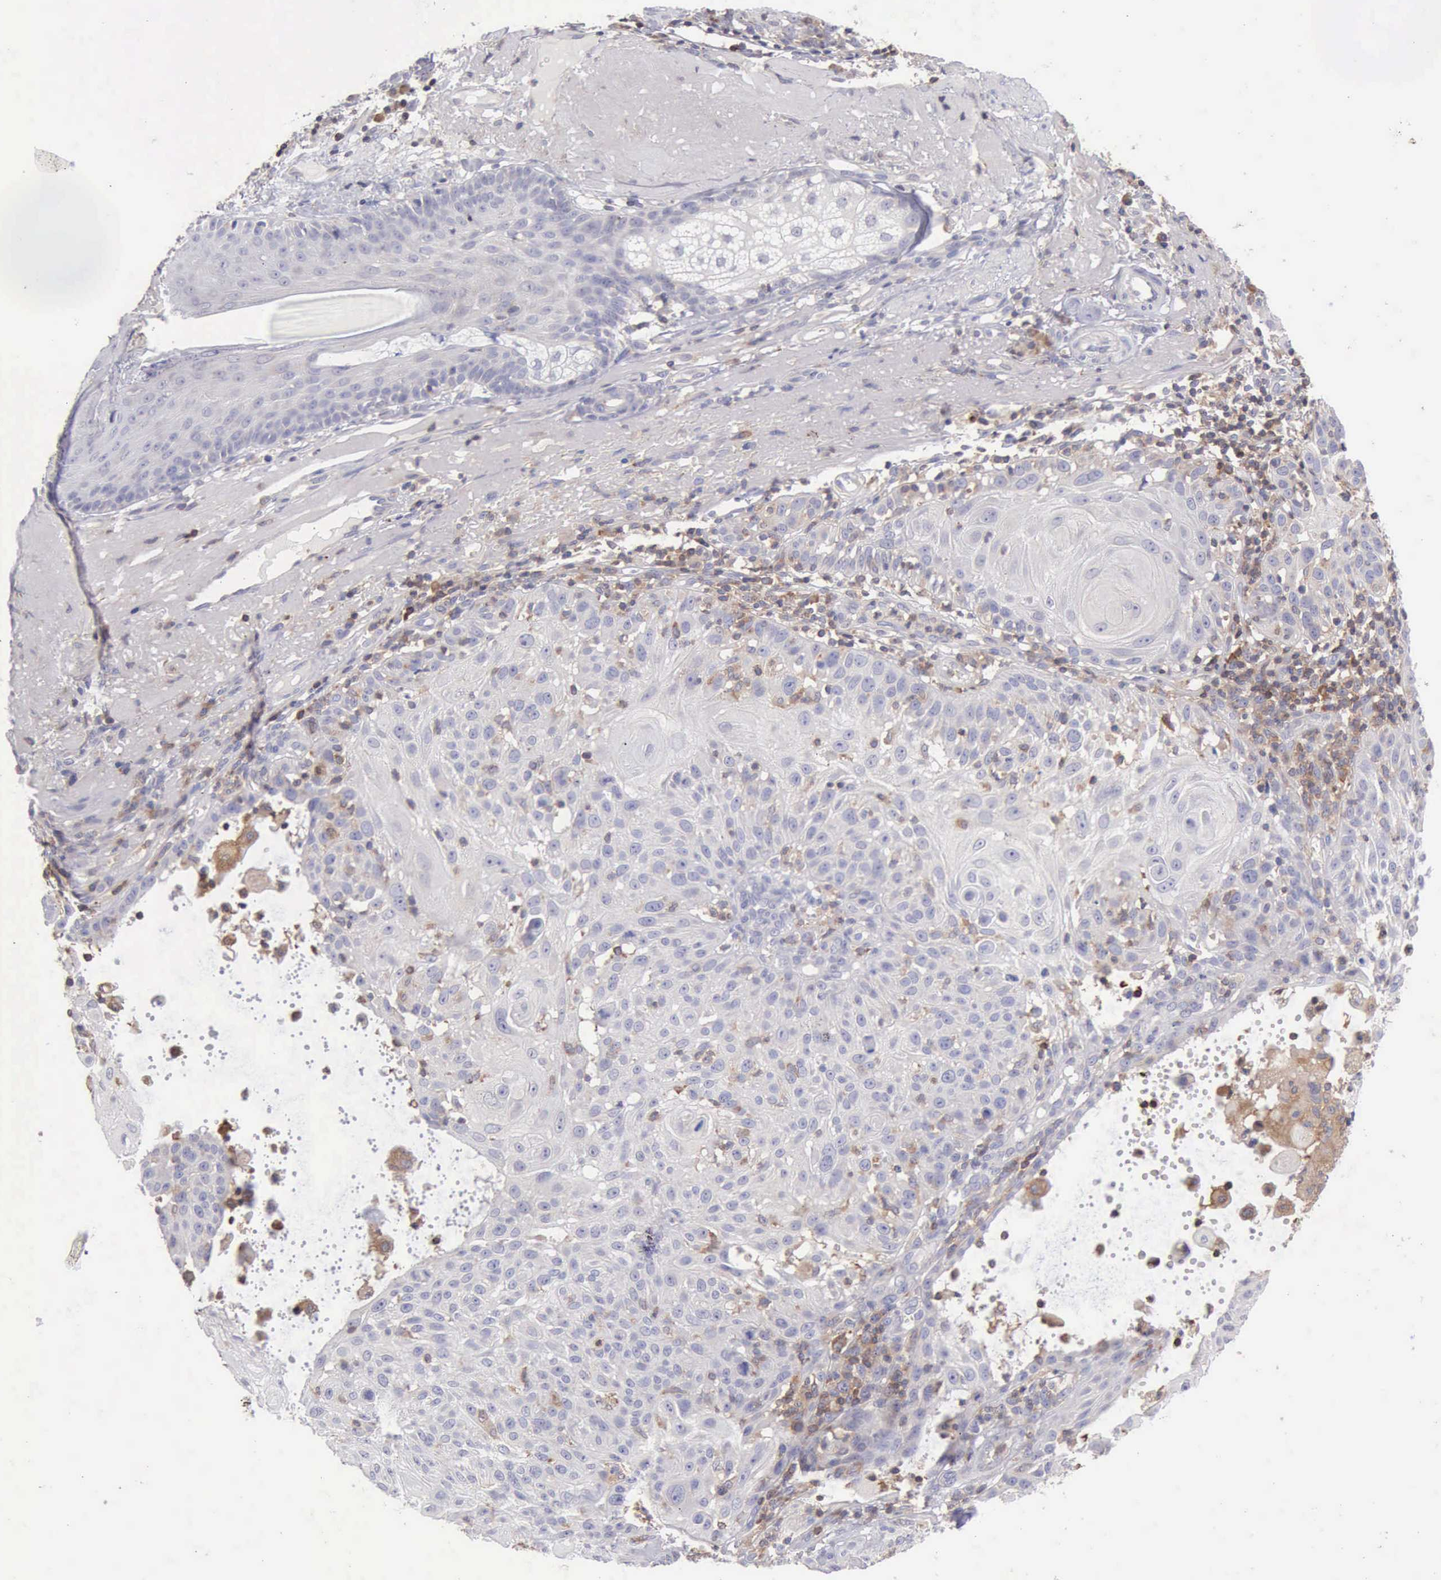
{"staining": {"intensity": "negative", "quantity": "none", "location": "none"}, "tissue": "skin cancer", "cell_type": "Tumor cells", "image_type": "cancer", "snomed": [{"axis": "morphology", "description": "Squamous cell carcinoma, NOS"}, {"axis": "topography", "description": "Skin"}], "caption": "The IHC histopathology image has no significant expression in tumor cells of skin cancer tissue. The staining is performed using DAB brown chromogen with nuclei counter-stained in using hematoxylin.", "gene": "SASH3", "patient": {"sex": "female", "age": 89}}